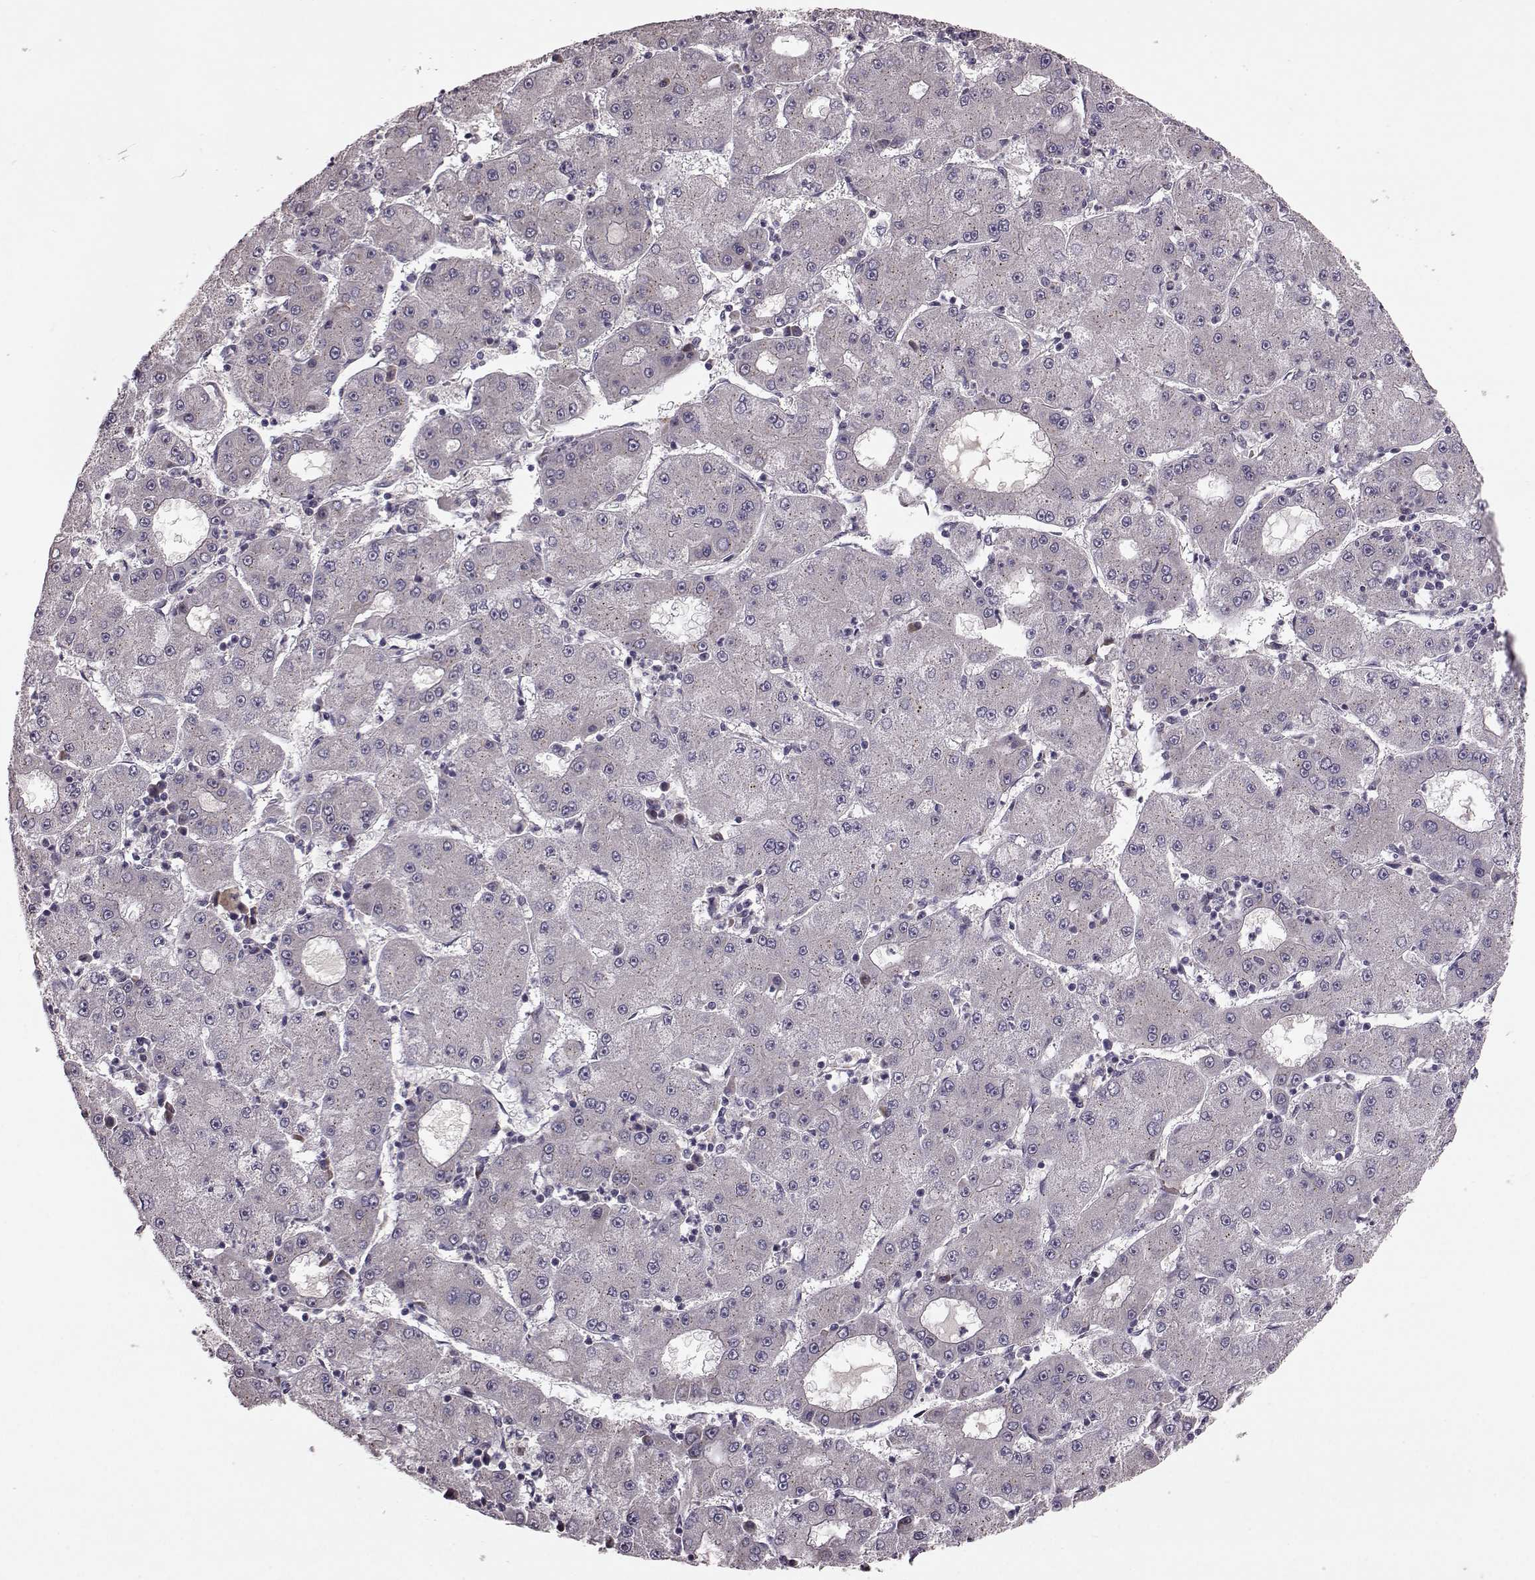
{"staining": {"intensity": "negative", "quantity": "none", "location": "none"}, "tissue": "liver cancer", "cell_type": "Tumor cells", "image_type": "cancer", "snomed": [{"axis": "morphology", "description": "Carcinoma, Hepatocellular, NOS"}, {"axis": "topography", "description": "Liver"}], "caption": "Immunohistochemistry (IHC) image of liver cancer stained for a protein (brown), which exhibits no staining in tumor cells.", "gene": "NTF3", "patient": {"sex": "male", "age": 73}}